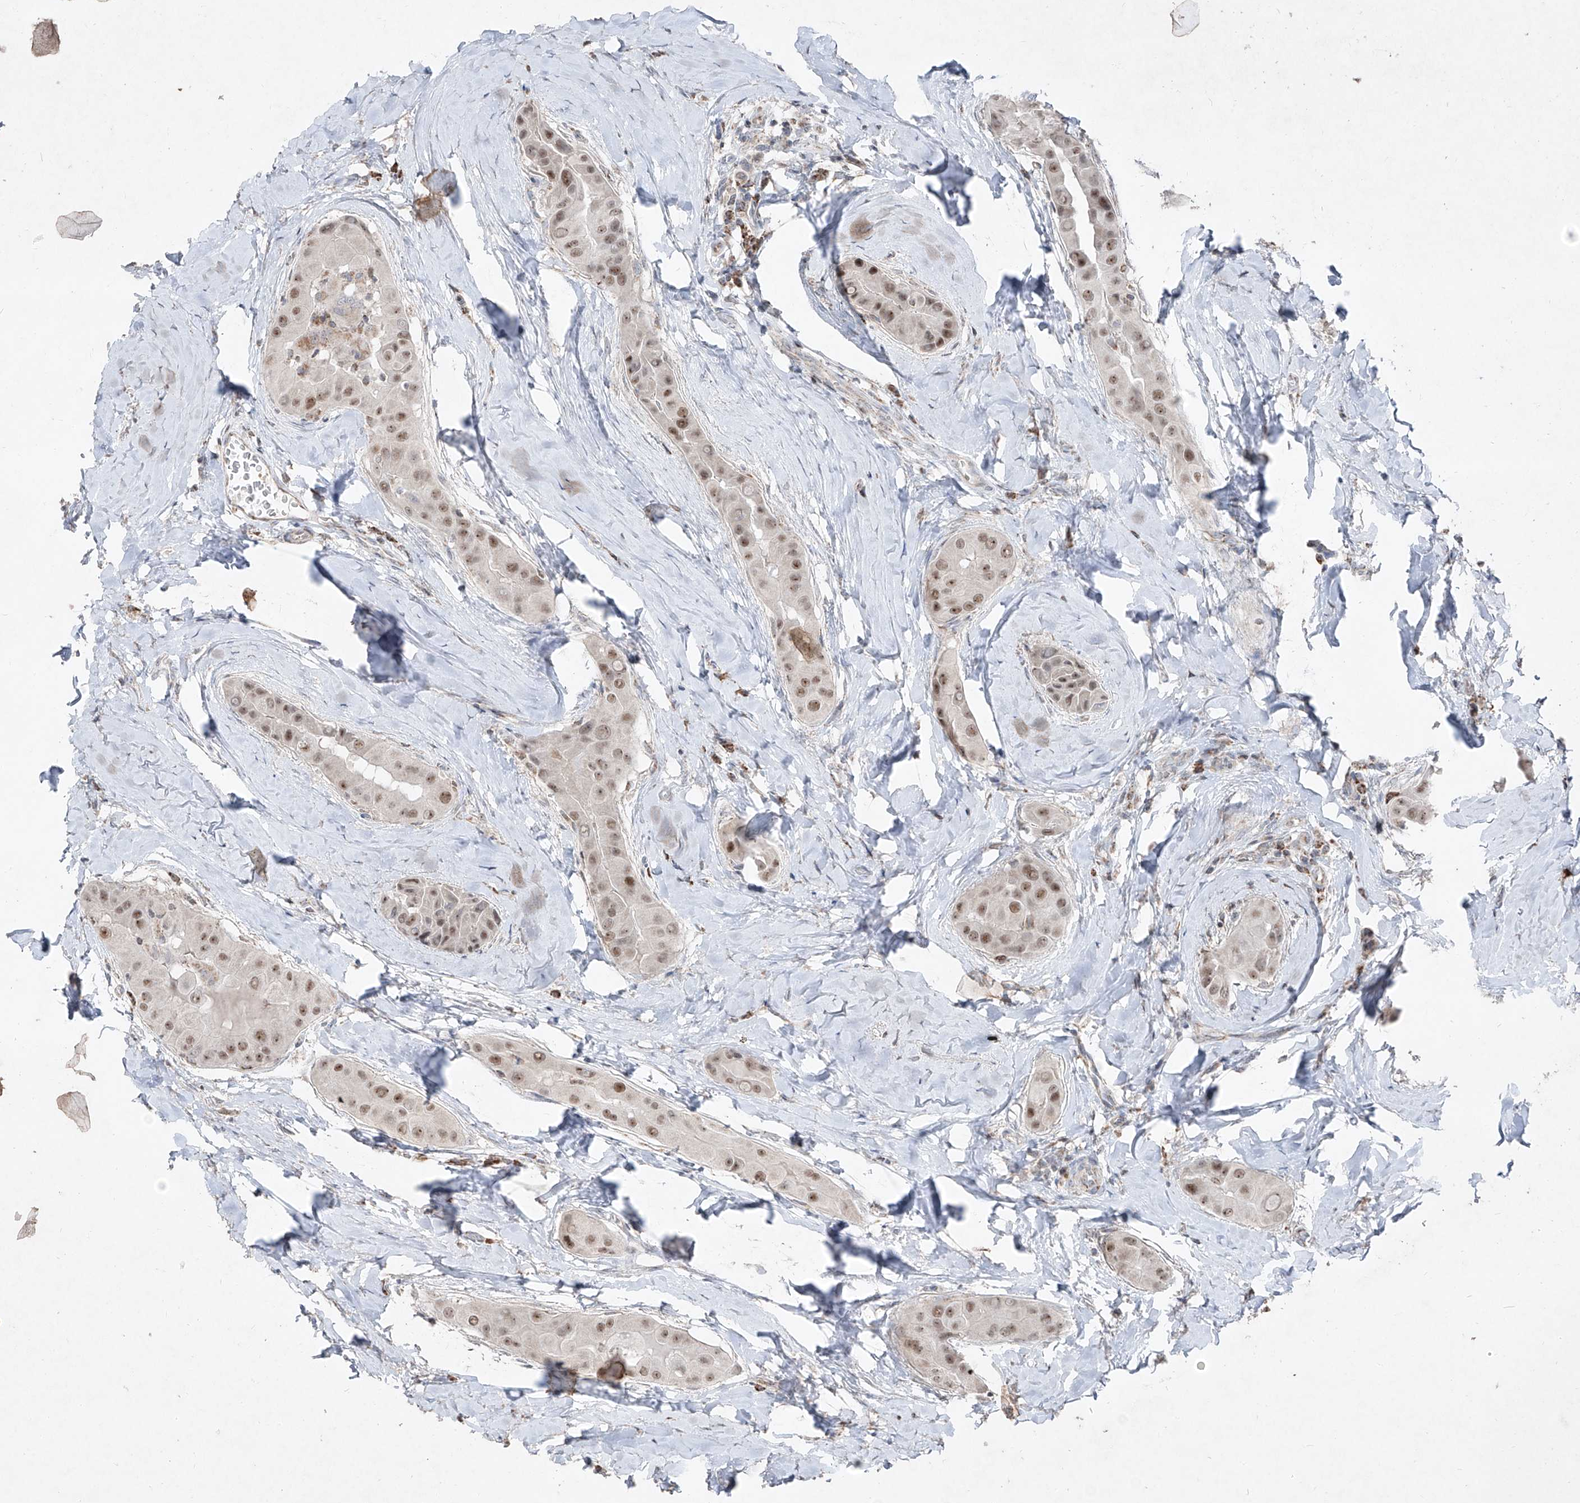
{"staining": {"intensity": "moderate", "quantity": ">75%", "location": "nuclear"}, "tissue": "thyroid cancer", "cell_type": "Tumor cells", "image_type": "cancer", "snomed": [{"axis": "morphology", "description": "Papillary adenocarcinoma, NOS"}, {"axis": "topography", "description": "Thyroid gland"}], "caption": "This image shows immunohistochemistry (IHC) staining of thyroid cancer (papillary adenocarcinoma), with medium moderate nuclear expression in approximately >75% of tumor cells.", "gene": "NDUFB3", "patient": {"sex": "male", "age": 33}}